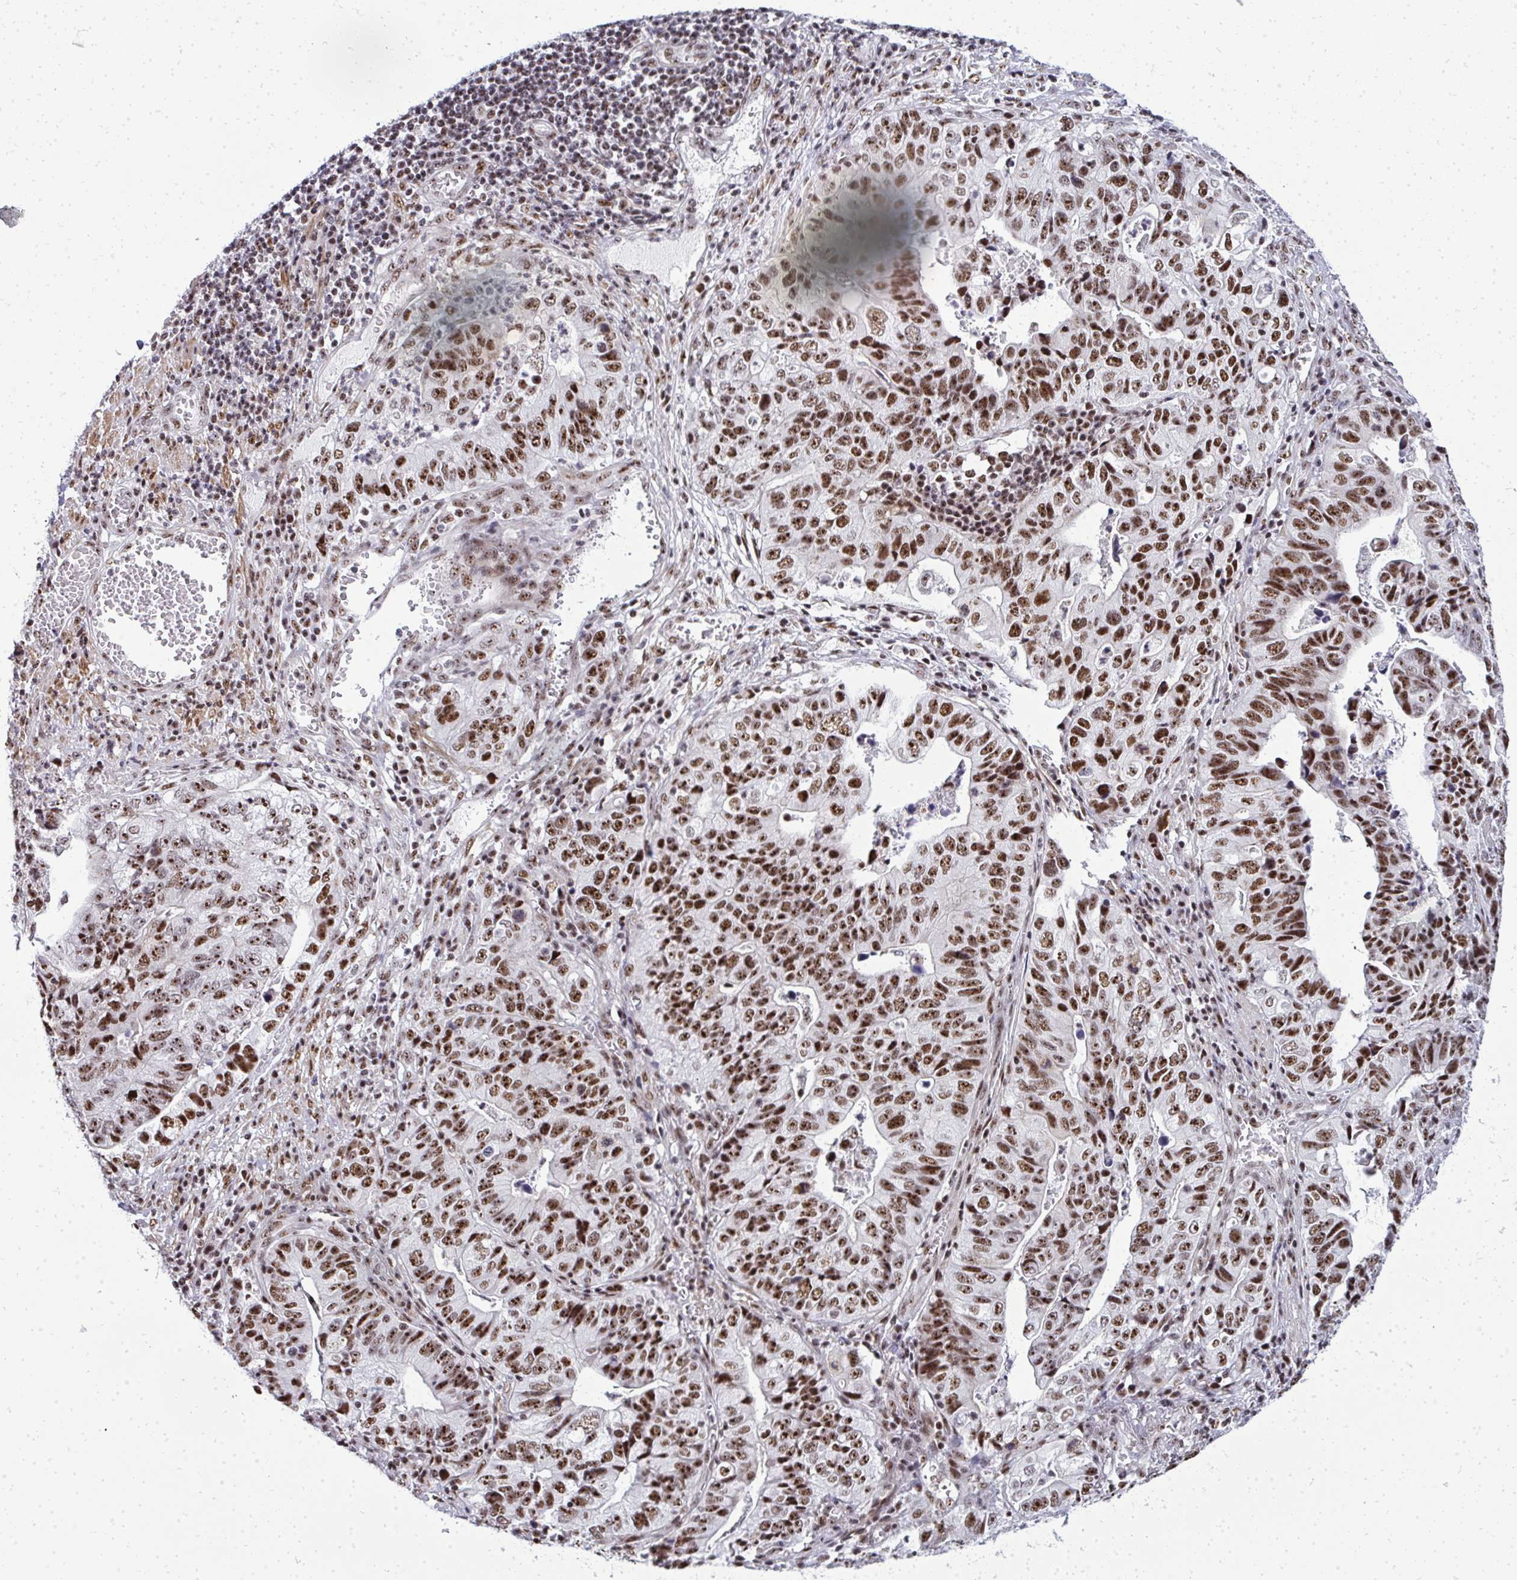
{"staining": {"intensity": "moderate", "quantity": ">75%", "location": "nuclear"}, "tissue": "stomach cancer", "cell_type": "Tumor cells", "image_type": "cancer", "snomed": [{"axis": "morphology", "description": "Adenocarcinoma, NOS"}, {"axis": "topography", "description": "Stomach, upper"}], "caption": "Tumor cells display medium levels of moderate nuclear staining in about >75% of cells in human stomach cancer (adenocarcinoma).", "gene": "SIRT7", "patient": {"sex": "female", "age": 67}}